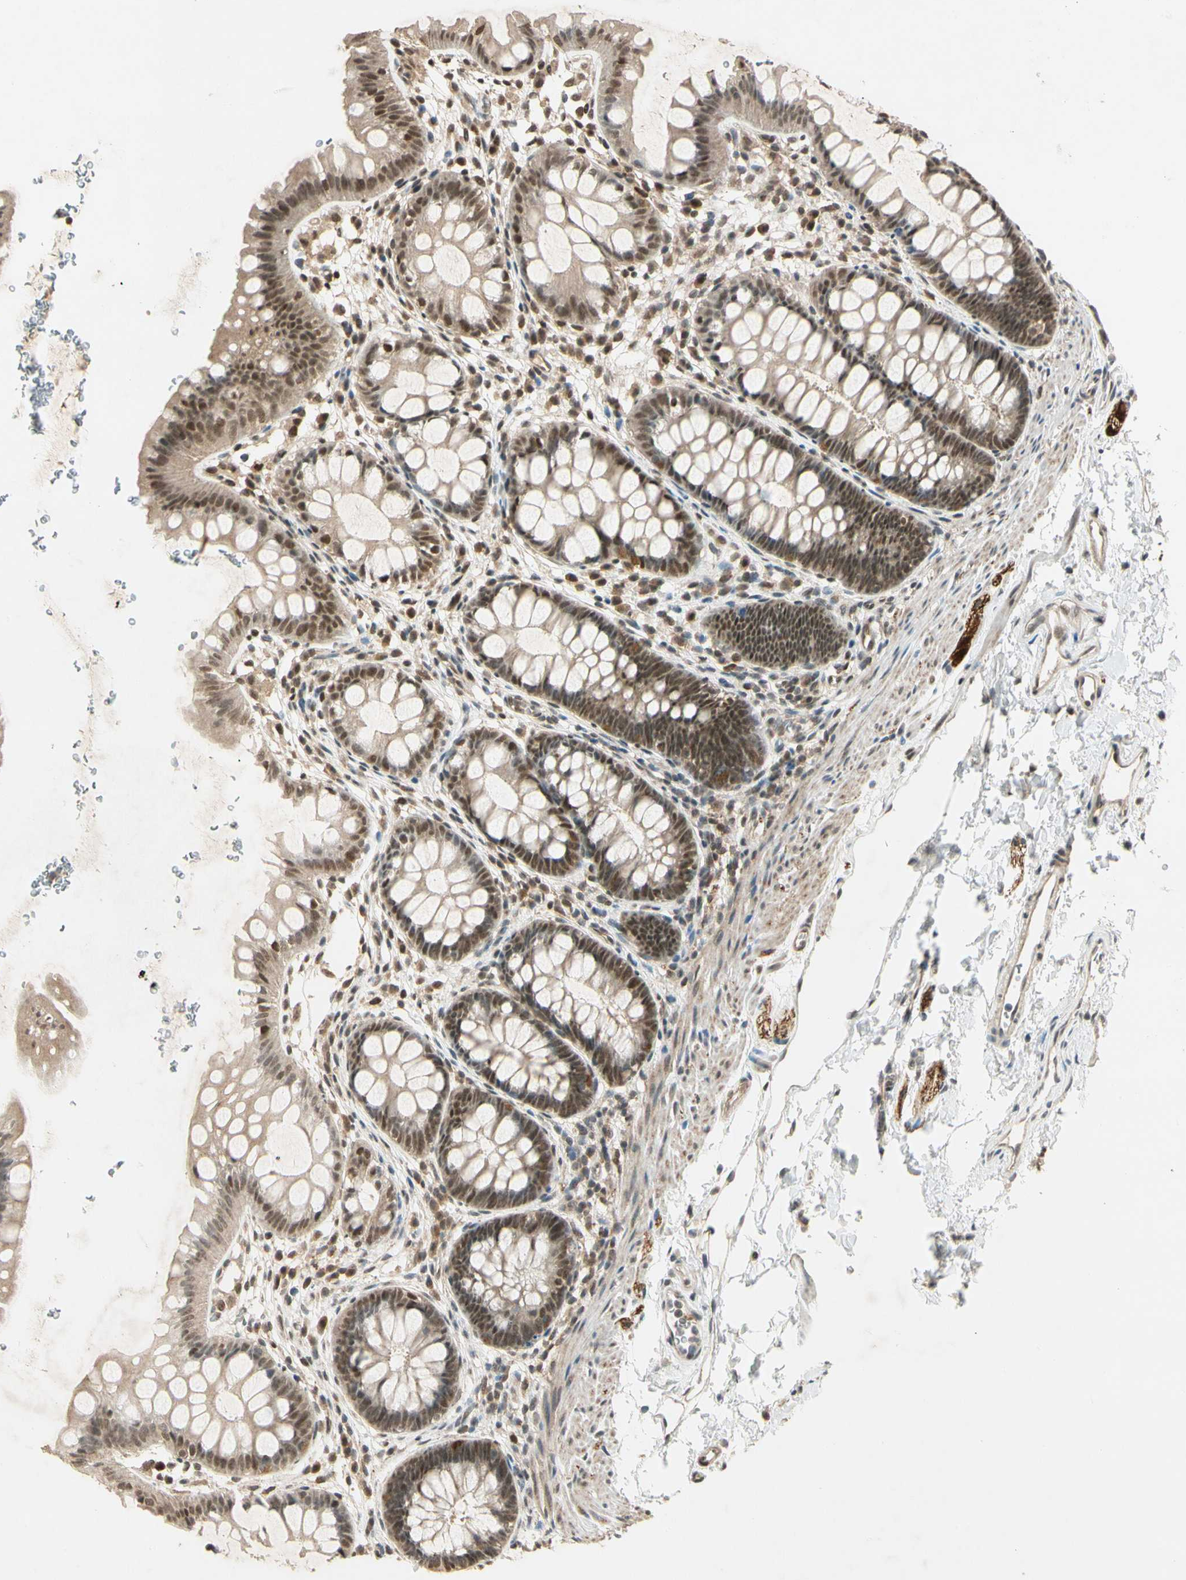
{"staining": {"intensity": "moderate", "quantity": ">75%", "location": "cytoplasmic/membranous,nuclear"}, "tissue": "rectum", "cell_type": "Glandular cells", "image_type": "normal", "snomed": [{"axis": "morphology", "description": "Normal tissue, NOS"}, {"axis": "topography", "description": "Rectum"}], "caption": "A medium amount of moderate cytoplasmic/membranous,nuclear positivity is identified in about >75% of glandular cells in normal rectum.", "gene": "ZSCAN12", "patient": {"sex": "female", "age": 24}}